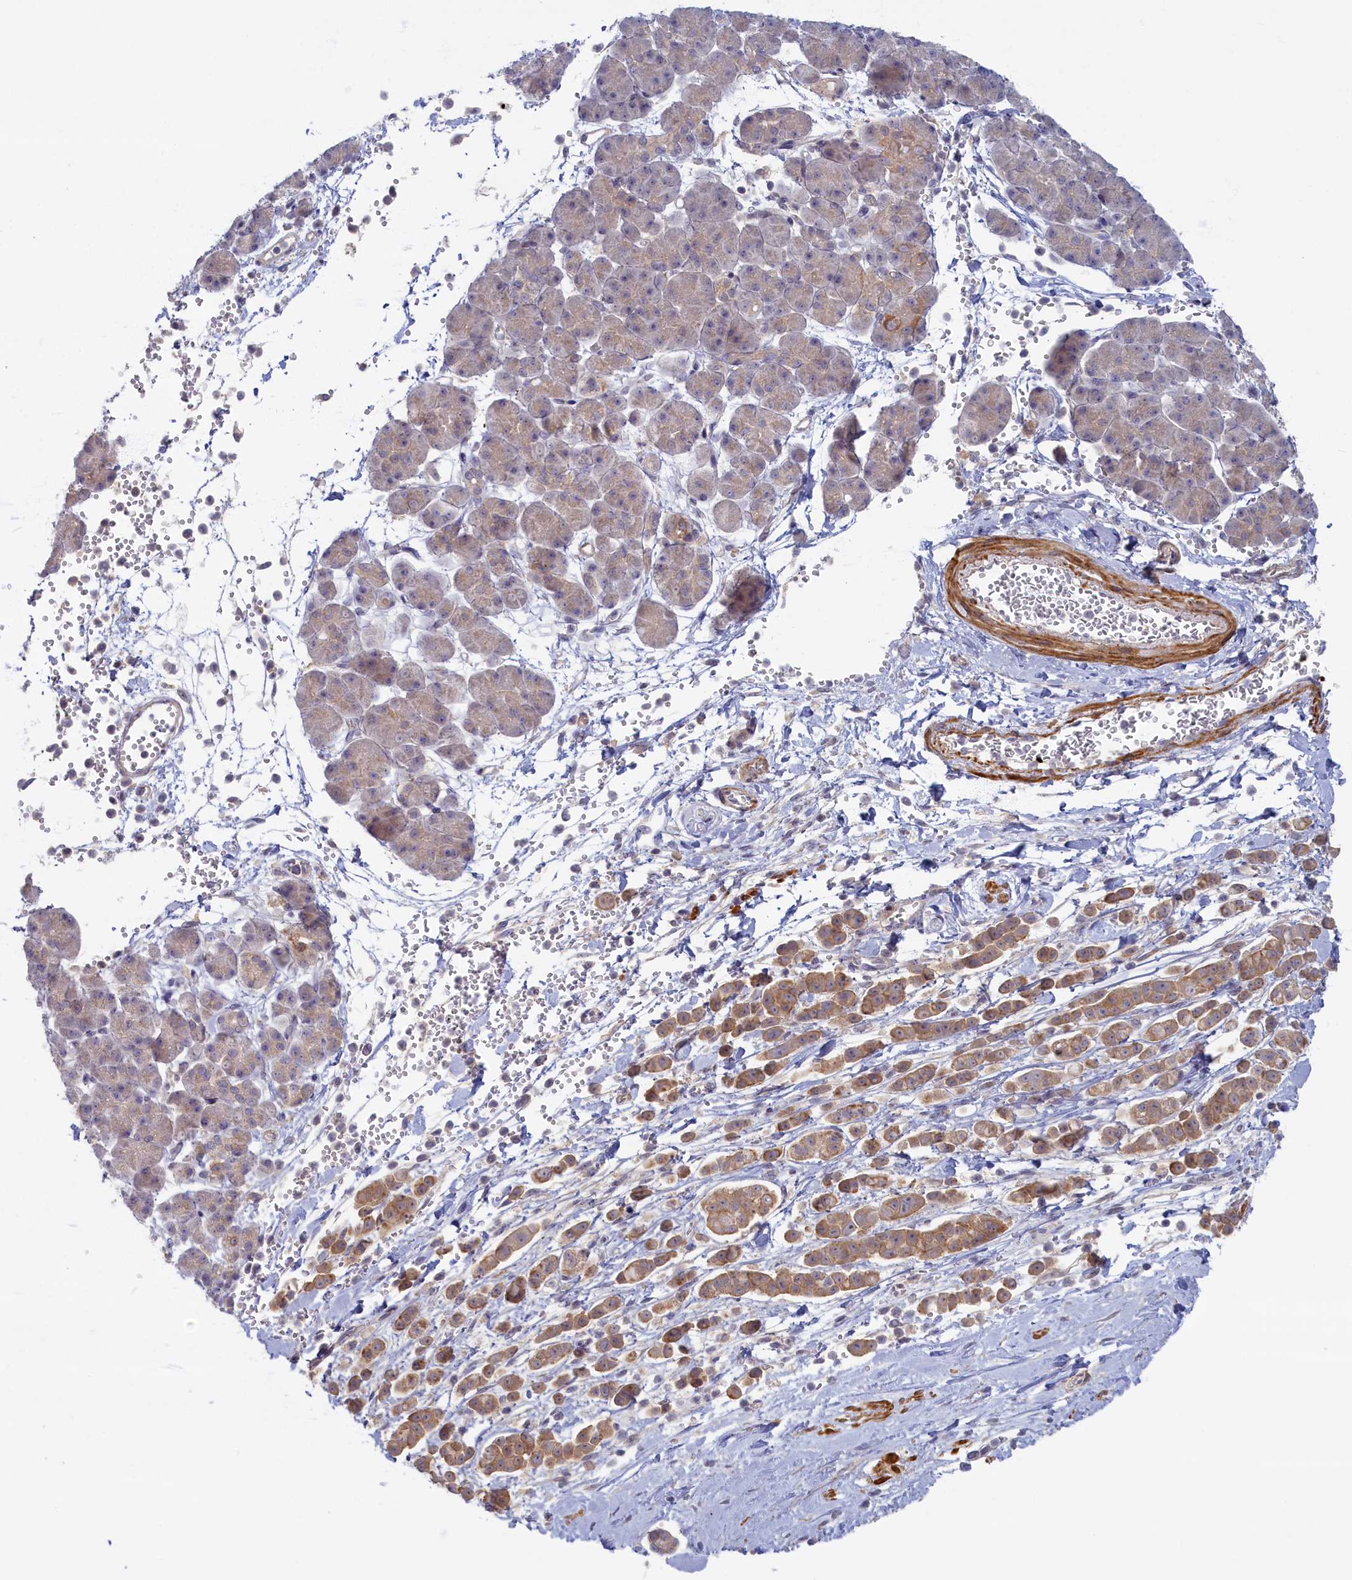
{"staining": {"intensity": "moderate", "quantity": ">75%", "location": "cytoplasmic/membranous"}, "tissue": "pancreatic cancer", "cell_type": "Tumor cells", "image_type": "cancer", "snomed": [{"axis": "morphology", "description": "Normal tissue, NOS"}, {"axis": "morphology", "description": "Adenocarcinoma, NOS"}, {"axis": "topography", "description": "Pancreas"}], "caption": "Immunohistochemistry image of neoplastic tissue: pancreatic adenocarcinoma stained using immunohistochemistry demonstrates medium levels of moderate protein expression localized specifically in the cytoplasmic/membranous of tumor cells, appearing as a cytoplasmic/membranous brown color.", "gene": "TRPM4", "patient": {"sex": "female", "age": 64}}